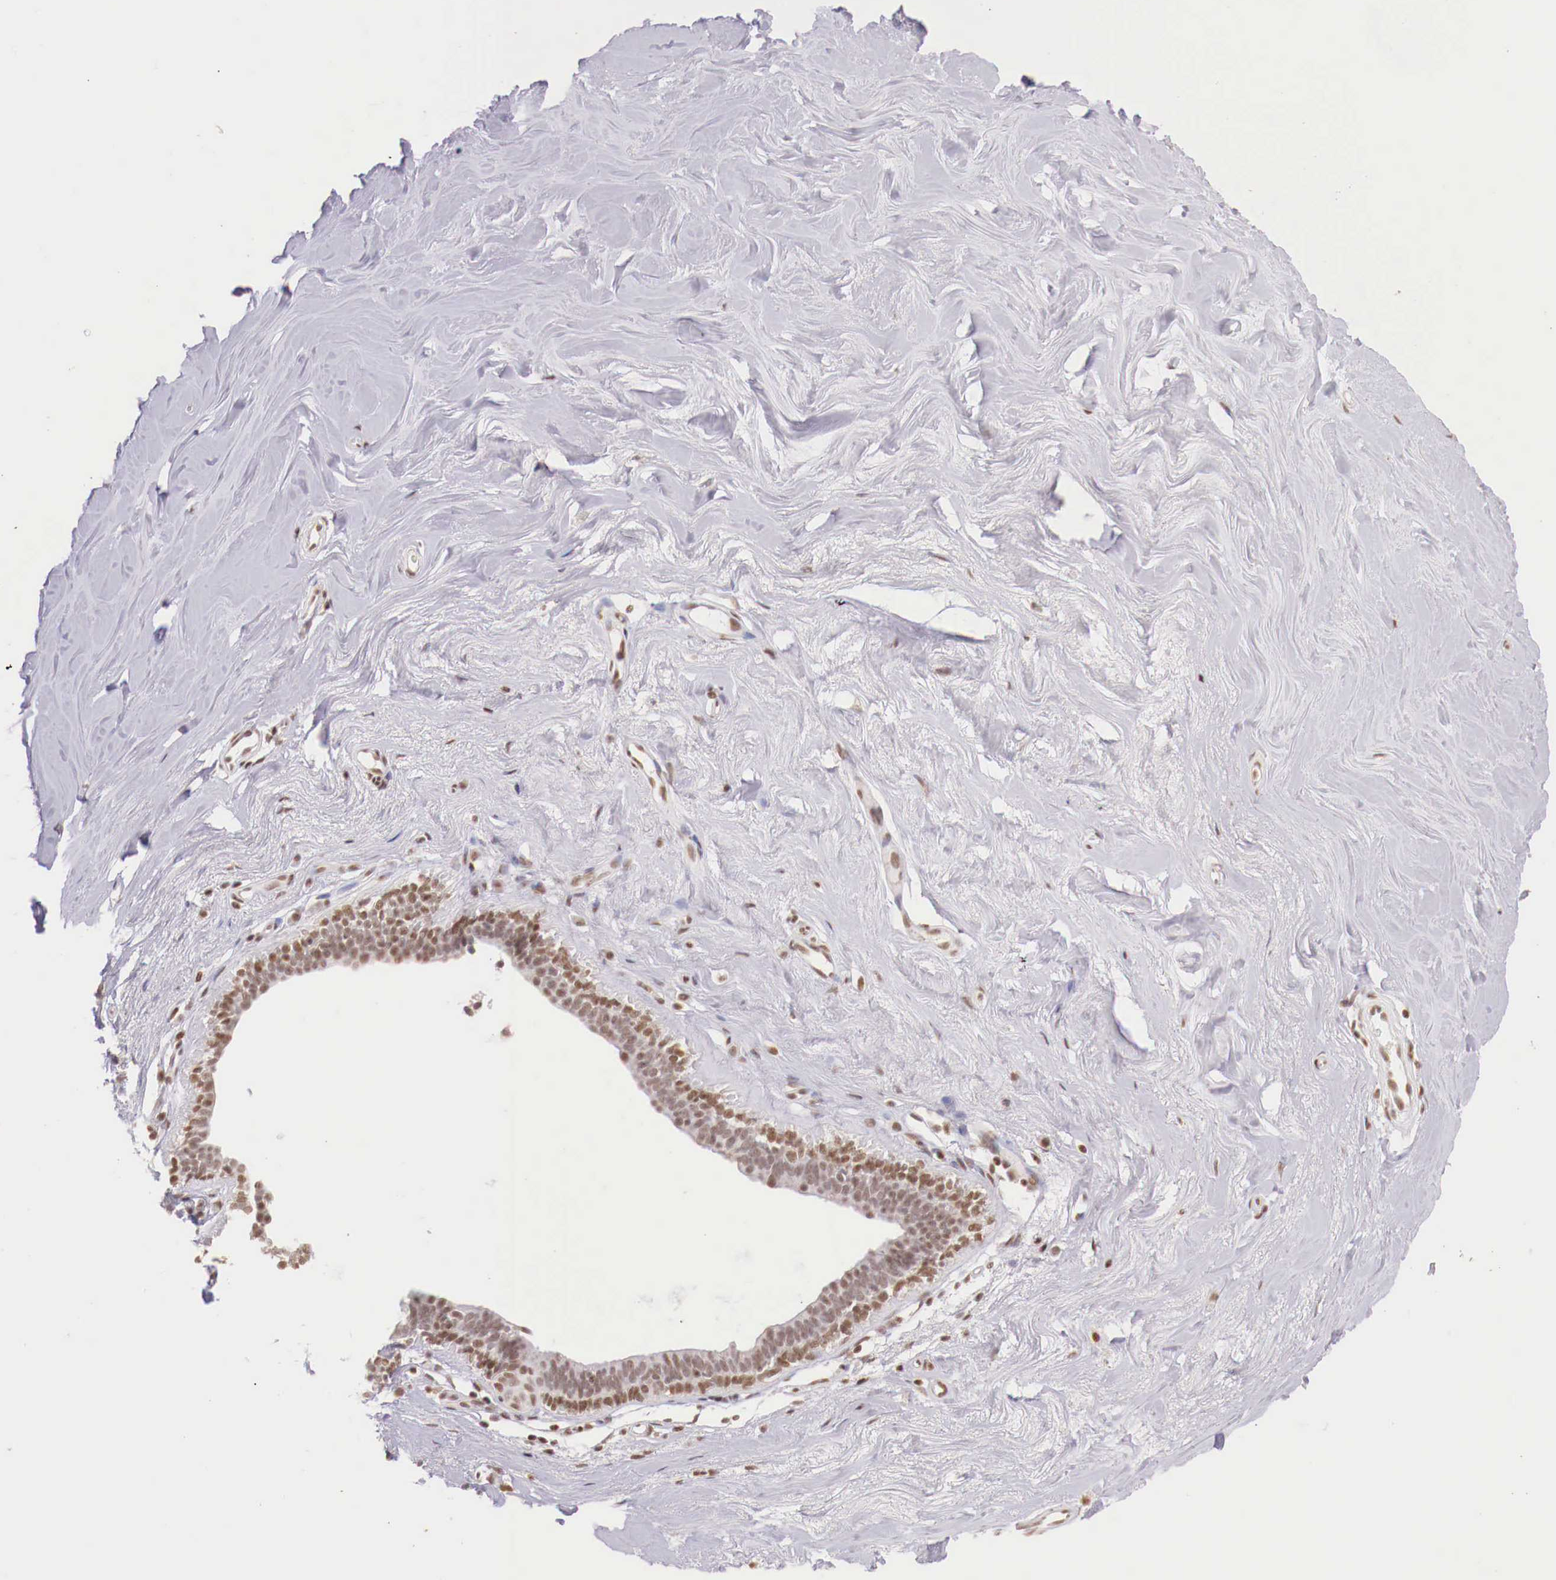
{"staining": {"intensity": "negative", "quantity": "none", "location": "none"}, "tissue": "breast", "cell_type": "Adipocytes", "image_type": "normal", "snomed": [{"axis": "morphology", "description": "Normal tissue, NOS"}, {"axis": "topography", "description": "Breast"}], "caption": "Immunohistochemistry (IHC) micrograph of normal human breast stained for a protein (brown), which shows no staining in adipocytes.", "gene": "SP1", "patient": {"sex": "female", "age": 54}}